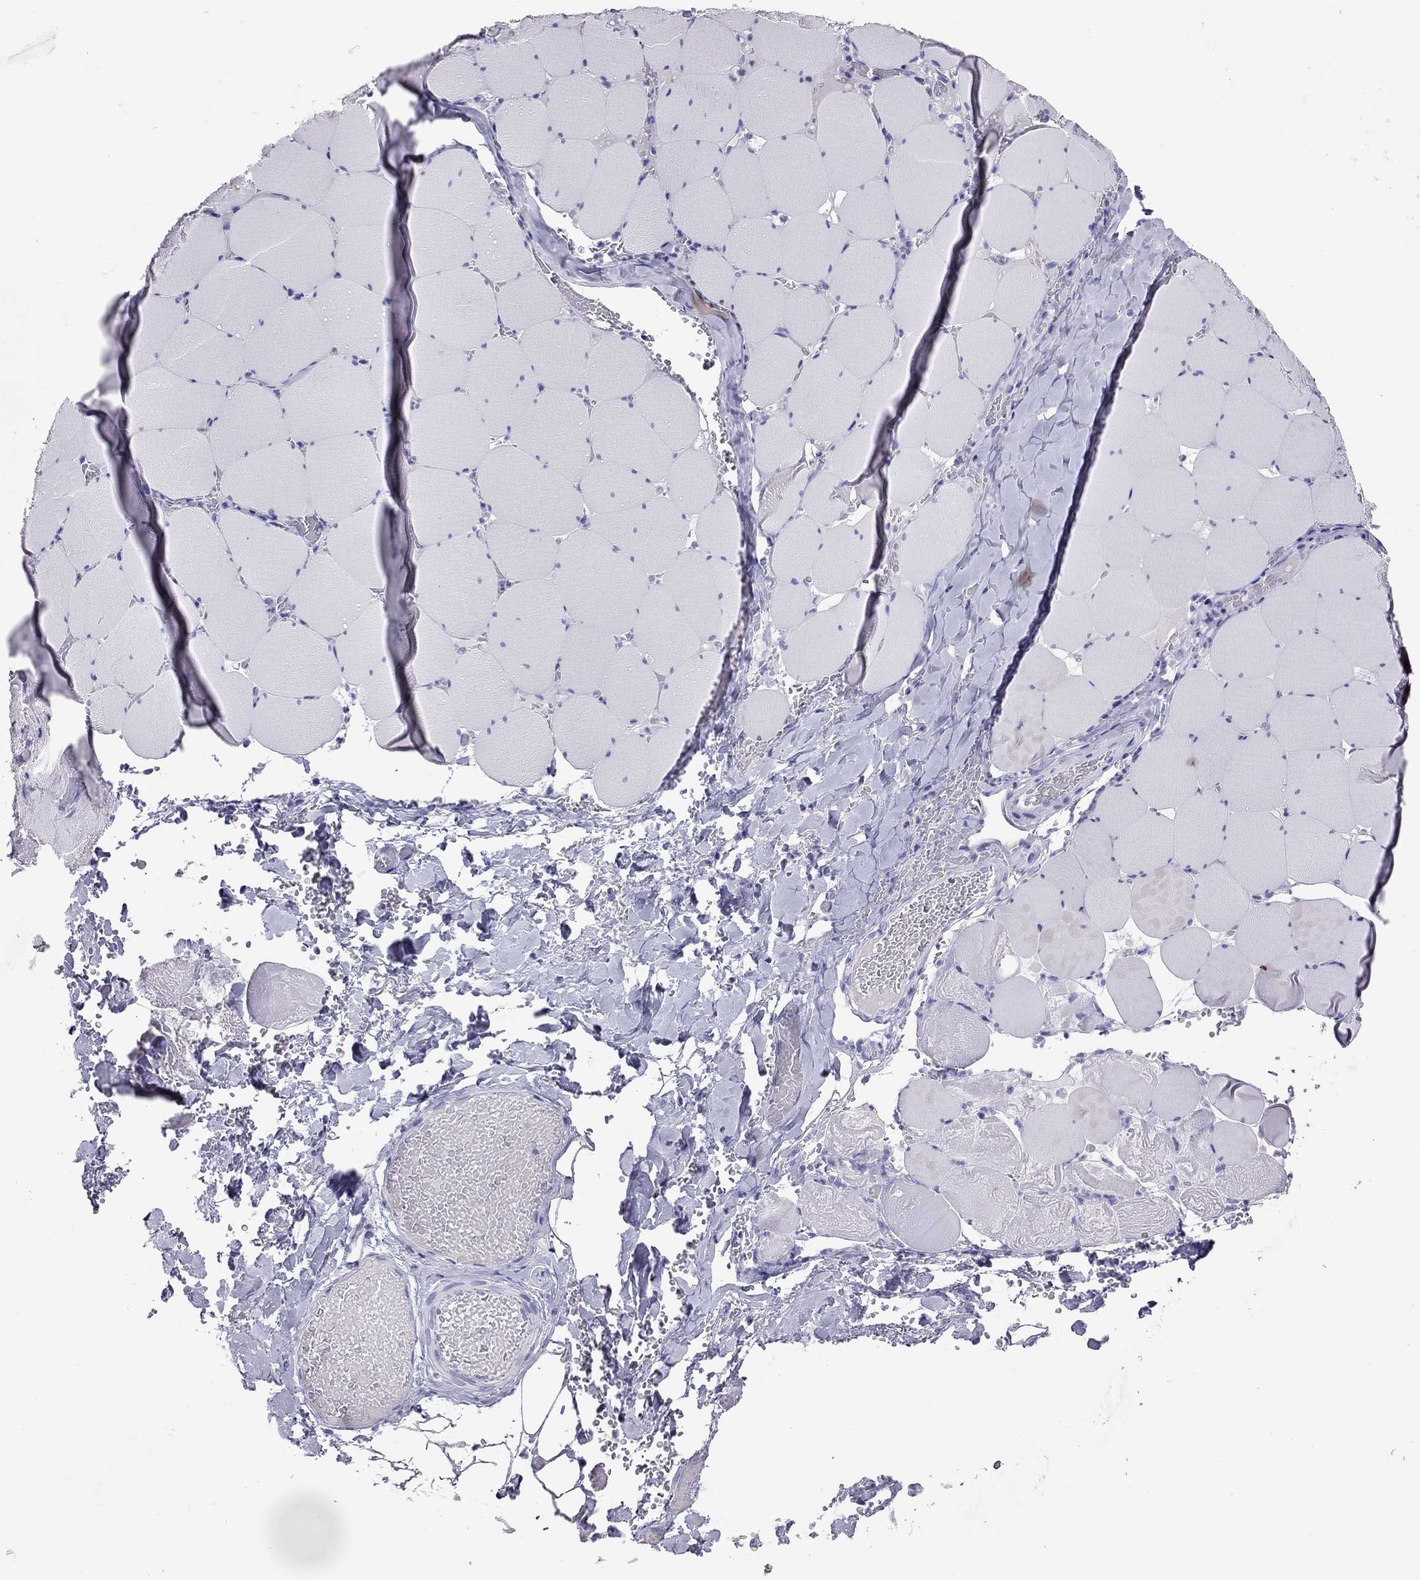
{"staining": {"intensity": "negative", "quantity": "none", "location": "none"}, "tissue": "skeletal muscle", "cell_type": "Myocytes", "image_type": "normal", "snomed": [{"axis": "morphology", "description": "Normal tissue, NOS"}, {"axis": "morphology", "description": "Malignant melanoma, Metastatic site"}, {"axis": "topography", "description": "Skeletal muscle"}], "caption": "The micrograph shows no significant staining in myocytes of skeletal muscle.", "gene": "CALHM1", "patient": {"sex": "male", "age": 50}}